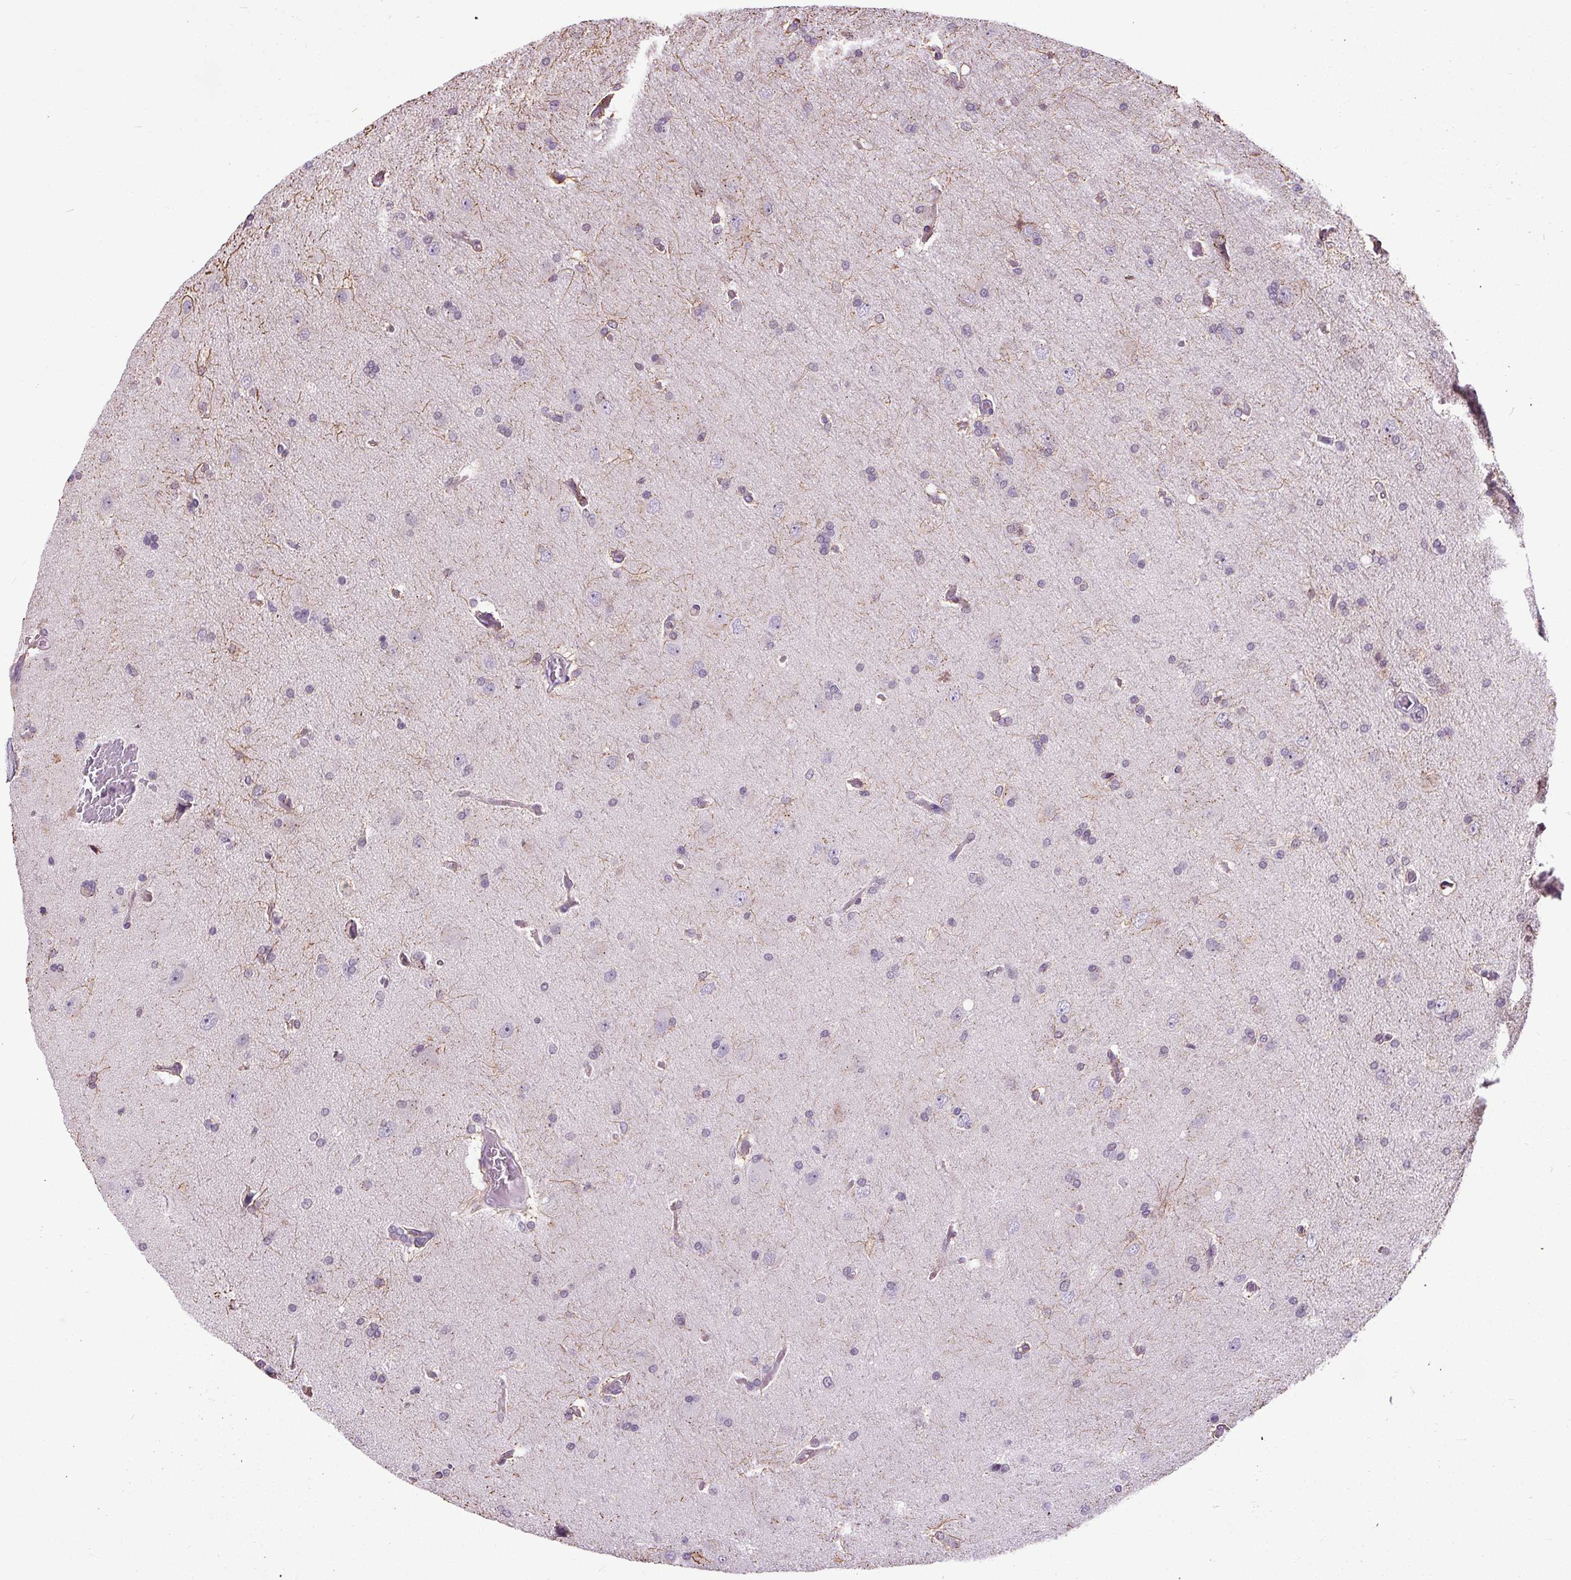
{"staining": {"intensity": "negative", "quantity": "none", "location": "none"}, "tissue": "glioma", "cell_type": "Tumor cells", "image_type": "cancer", "snomed": [{"axis": "morphology", "description": "Glioma, malignant, High grade"}, {"axis": "topography", "description": "Cerebral cortex"}], "caption": "Tumor cells show no significant expression in glioma.", "gene": "TMEM240", "patient": {"sex": "male", "age": 70}}